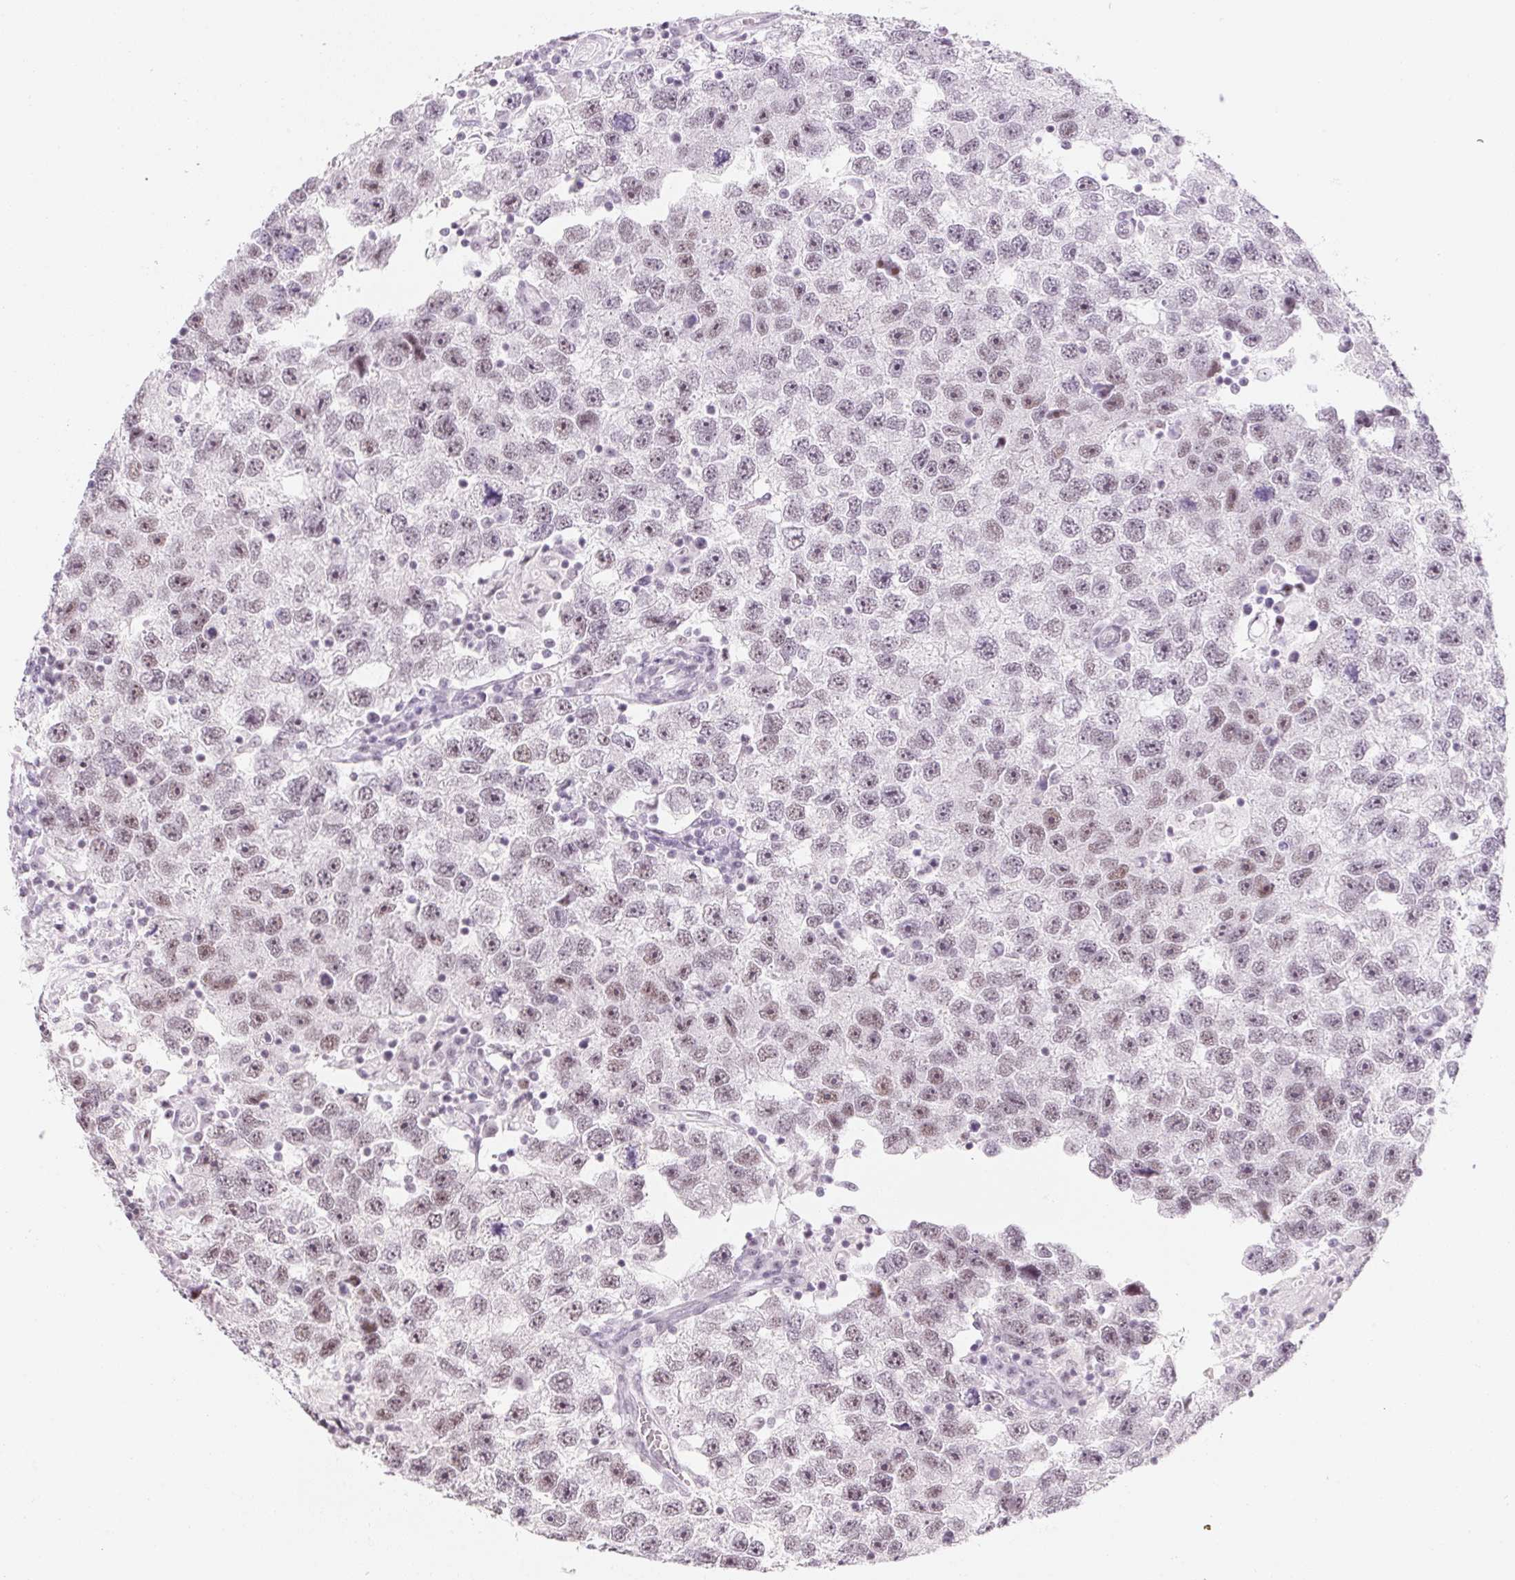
{"staining": {"intensity": "weak", "quantity": "25%-75%", "location": "nuclear"}, "tissue": "testis cancer", "cell_type": "Tumor cells", "image_type": "cancer", "snomed": [{"axis": "morphology", "description": "Seminoma, NOS"}, {"axis": "topography", "description": "Testis"}], "caption": "Seminoma (testis) stained with a protein marker displays weak staining in tumor cells.", "gene": "ZIC4", "patient": {"sex": "male", "age": 26}}